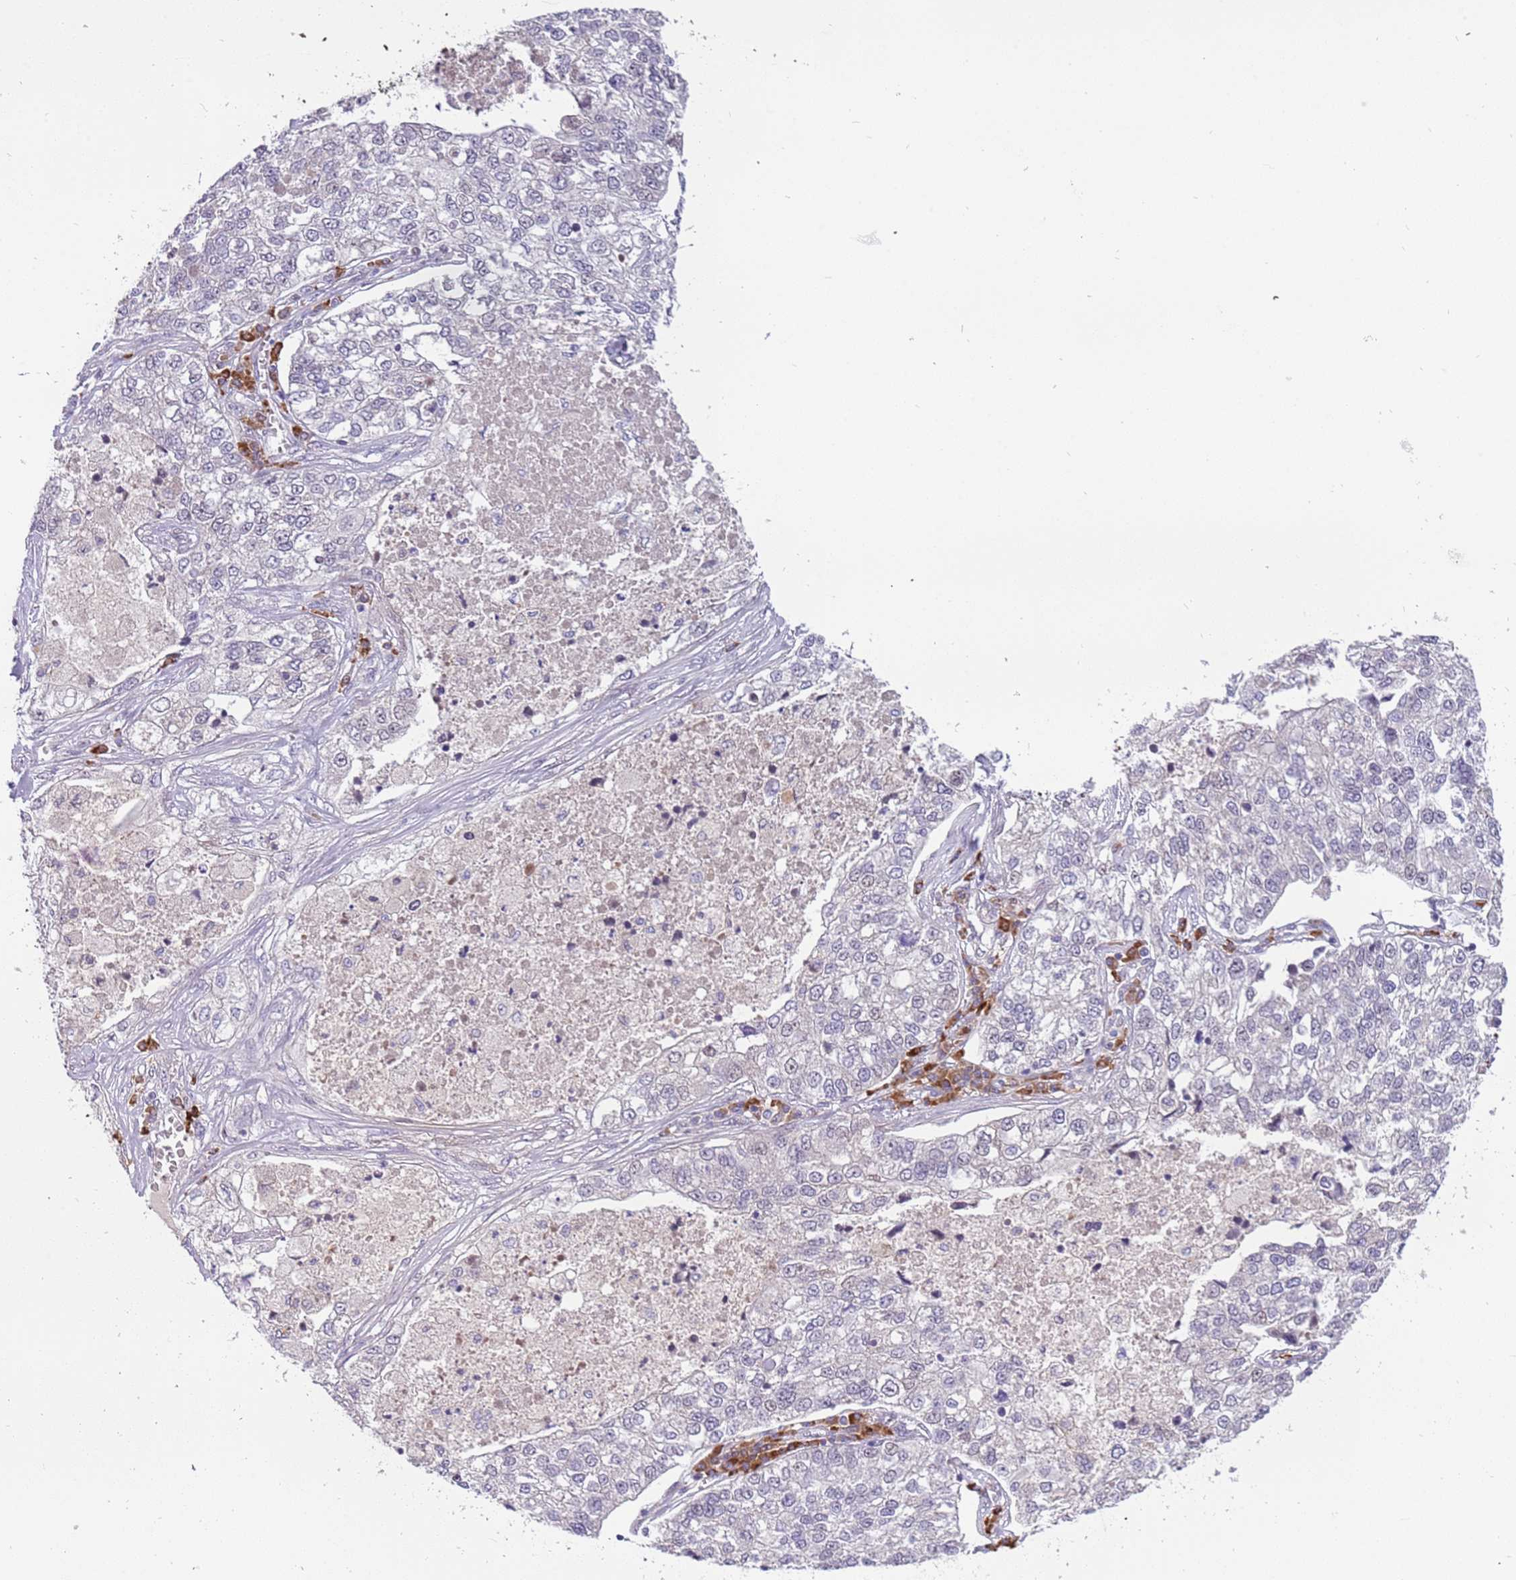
{"staining": {"intensity": "negative", "quantity": "none", "location": "none"}, "tissue": "lung cancer", "cell_type": "Tumor cells", "image_type": "cancer", "snomed": [{"axis": "morphology", "description": "Adenocarcinoma, NOS"}, {"axis": "topography", "description": "Lung"}], "caption": "There is no significant staining in tumor cells of lung adenocarcinoma. (Immunohistochemistry, brightfield microscopy, high magnification).", "gene": "MAGEF1", "patient": {"sex": "male", "age": 49}}